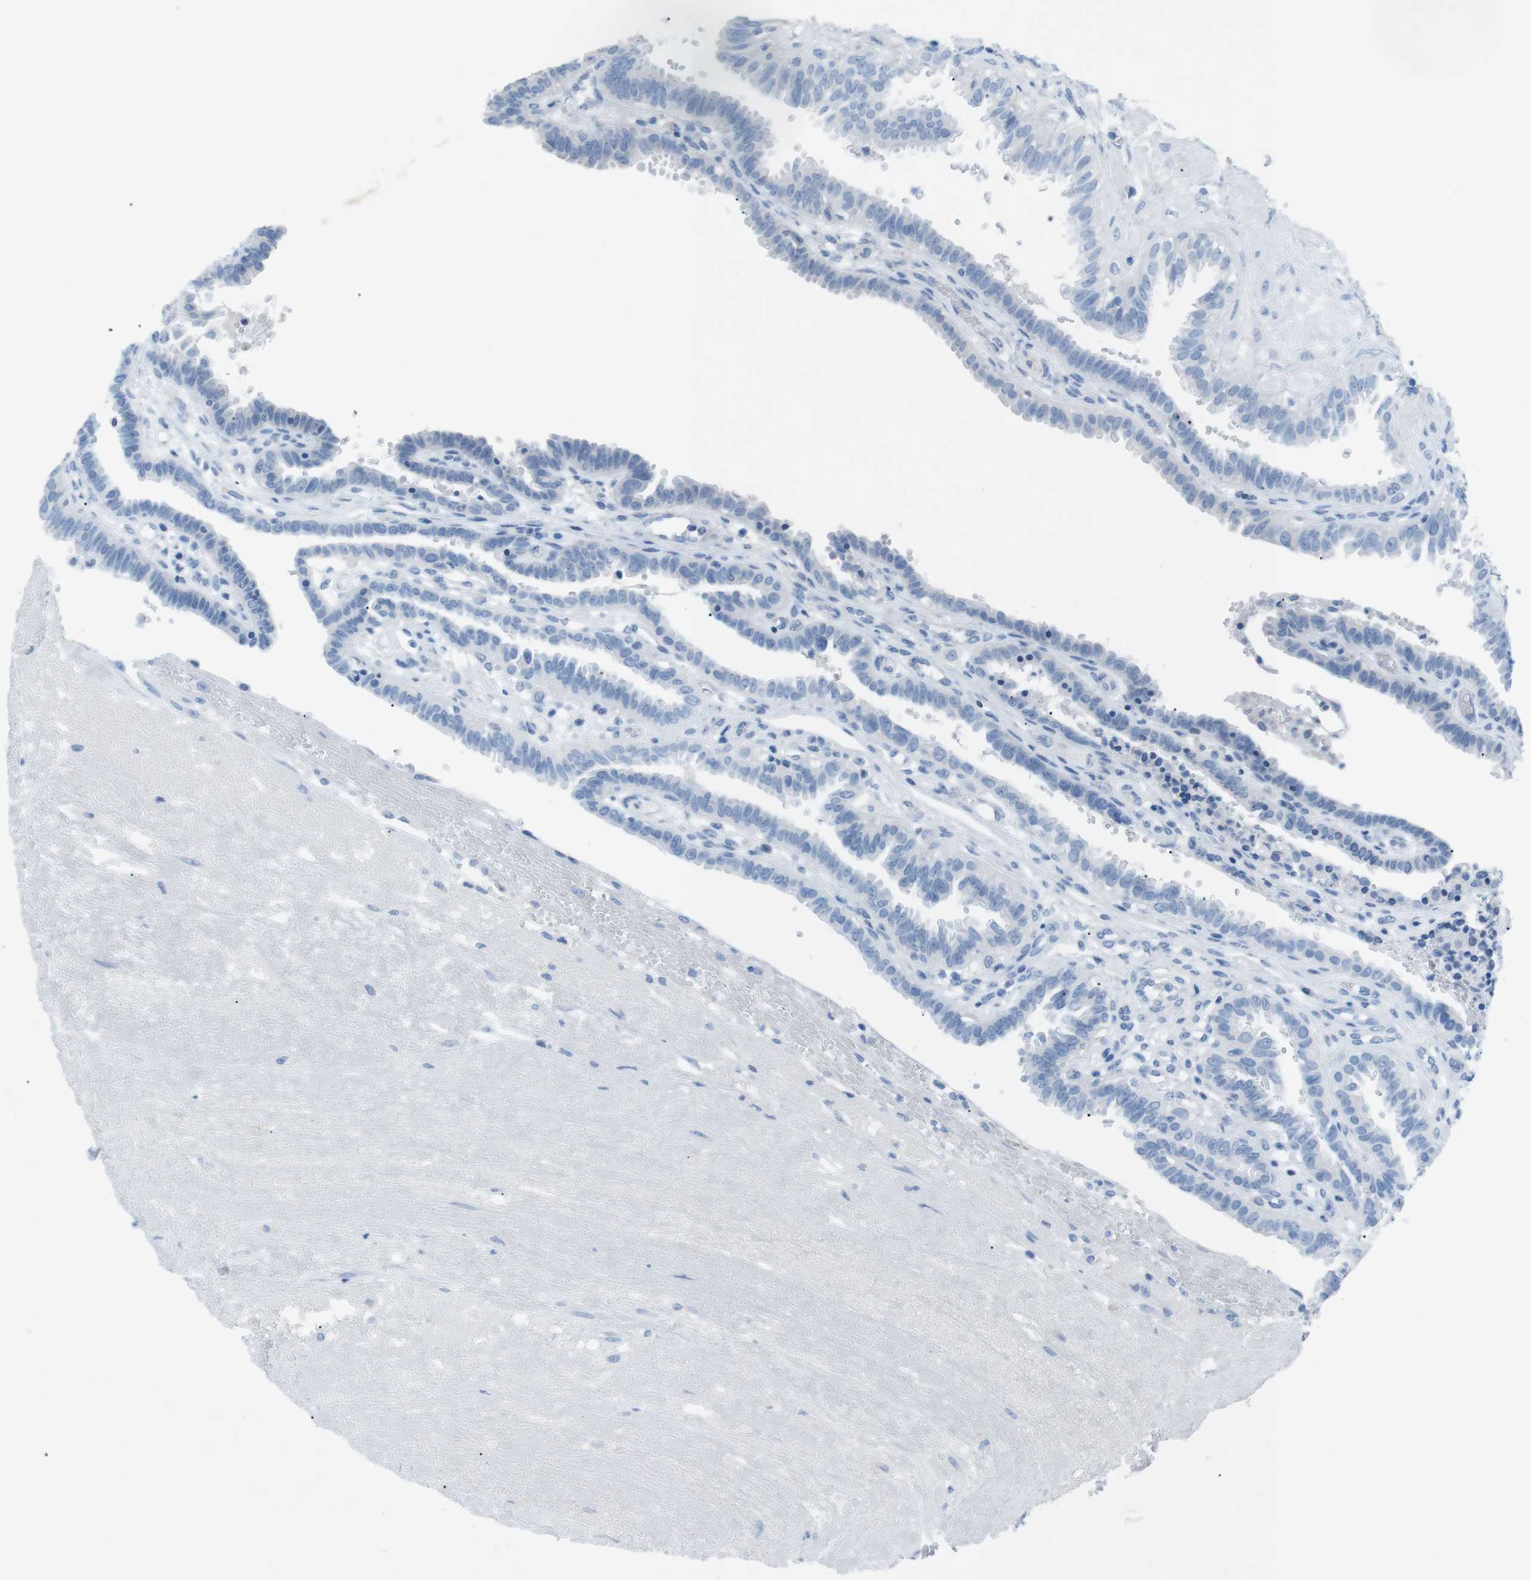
{"staining": {"intensity": "negative", "quantity": "none", "location": "none"}, "tissue": "fallopian tube", "cell_type": "Glandular cells", "image_type": "normal", "snomed": [{"axis": "morphology", "description": "Normal tissue, NOS"}, {"axis": "topography", "description": "Fallopian tube"}, {"axis": "topography", "description": "Placenta"}], "caption": "This is a micrograph of immunohistochemistry (IHC) staining of unremarkable fallopian tube, which shows no expression in glandular cells. (Stains: DAB (3,3'-diaminobenzidine) immunohistochemistry with hematoxylin counter stain, Microscopy: brightfield microscopy at high magnification).", "gene": "SALL4", "patient": {"sex": "female", "age": 34}}